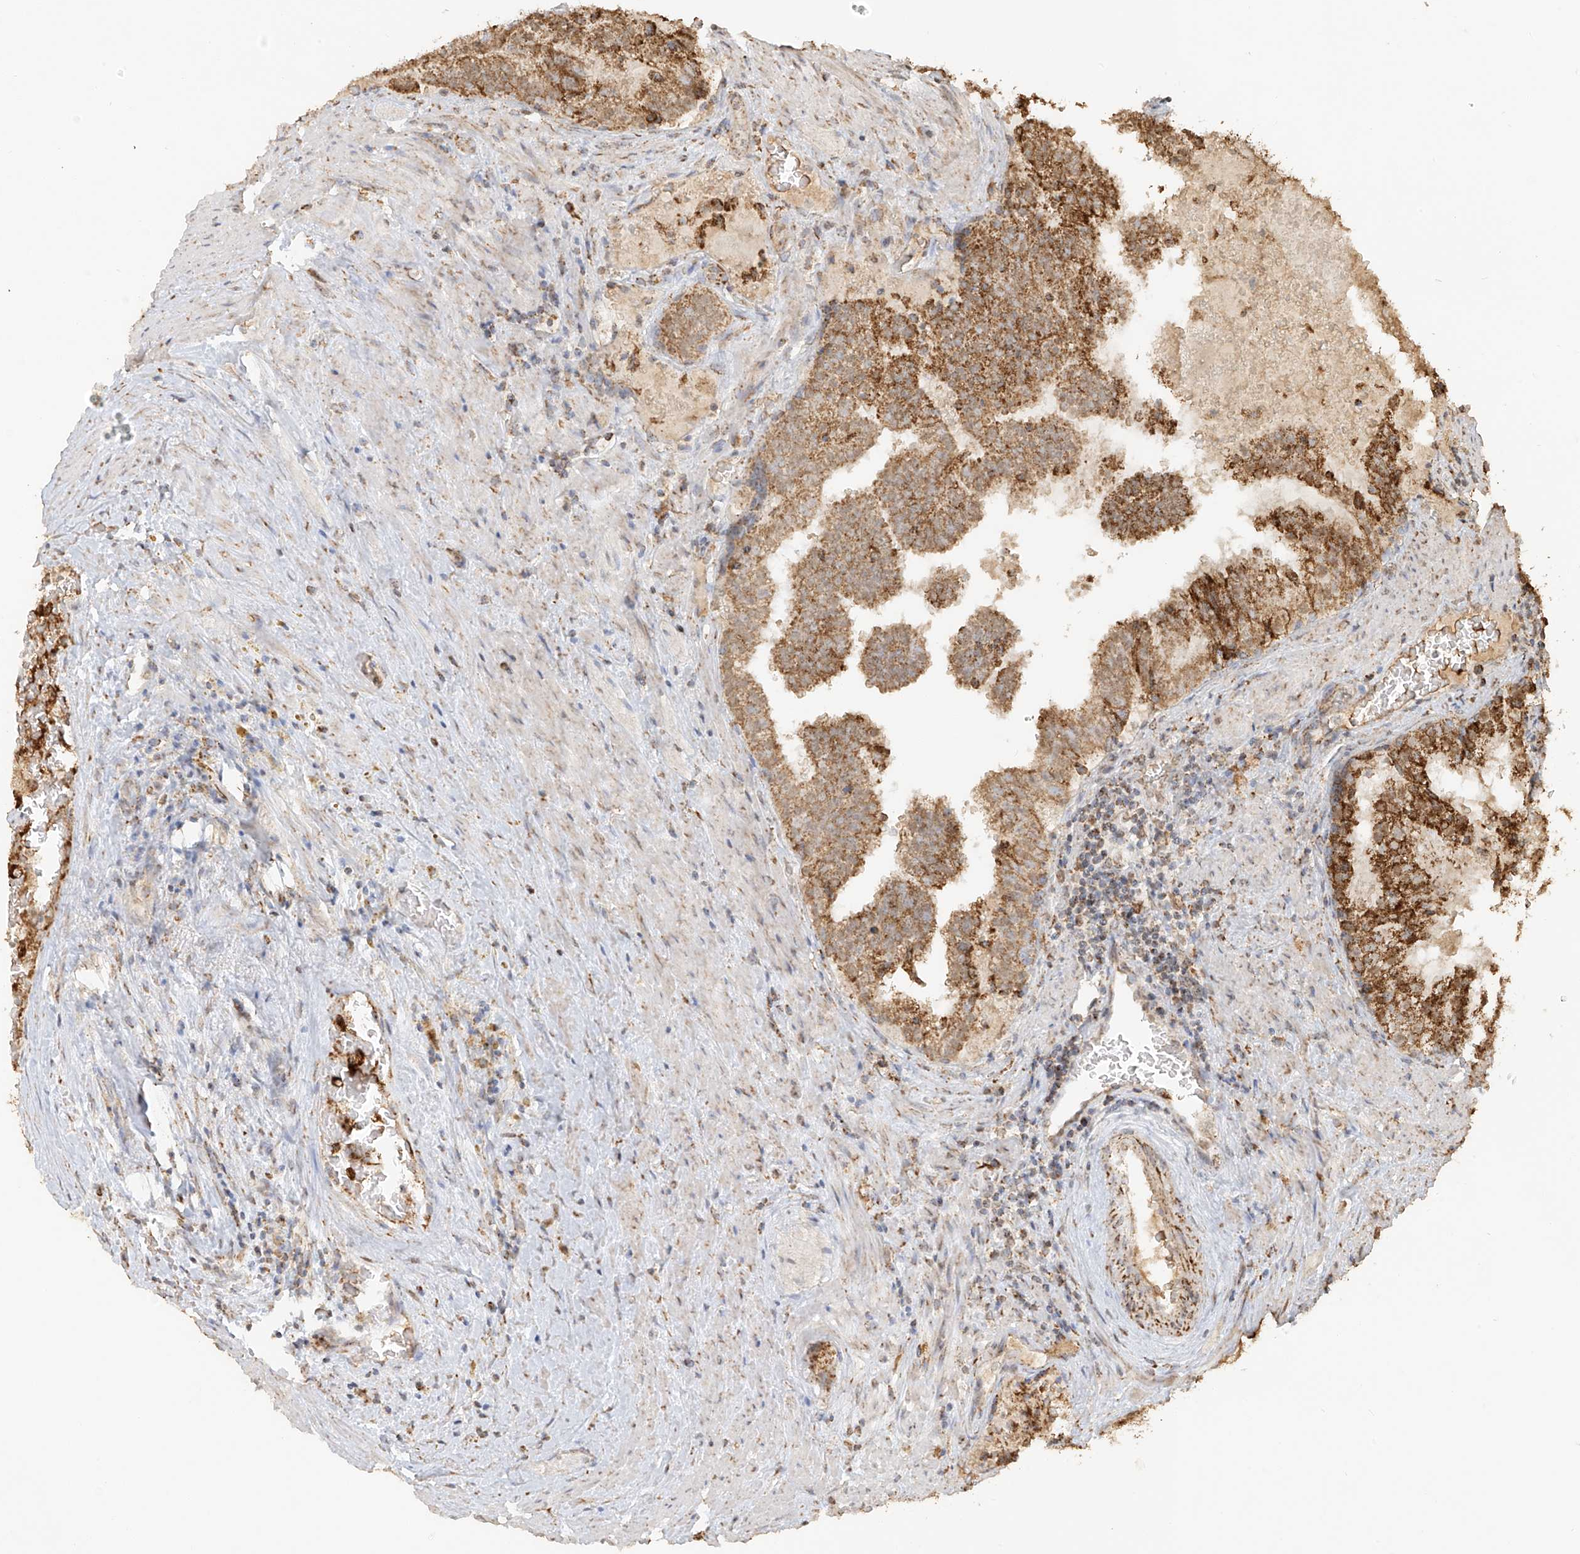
{"staining": {"intensity": "moderate", "quantity": ">75%", "location": "cytoplasmic/membranous"}, "tissue": "prostate cancer", "cell_type": "Tumor cells", "image_type": "cancer", "snomed": [{"axis": "morphology", "description": "Adenocarcinoma, High grade"}, {"axis": "topography", "description": "Prostate"}], "caption": "Immunohistochemical staining of human prostate cancer (high-grade adenocarcinoma) demonstrates moderate cytoplasmic/membranous protein expression in about >75% of tumor cells. The staining was performed using DAB (3,3'-diaminobenzidine) to visualize the protein expression in brown, while the nuclei were stained in blue with hematoxylin (Magnification: 20x).", "gene": "MIPEP", "patient": {"sex": "male", "age": 68}}